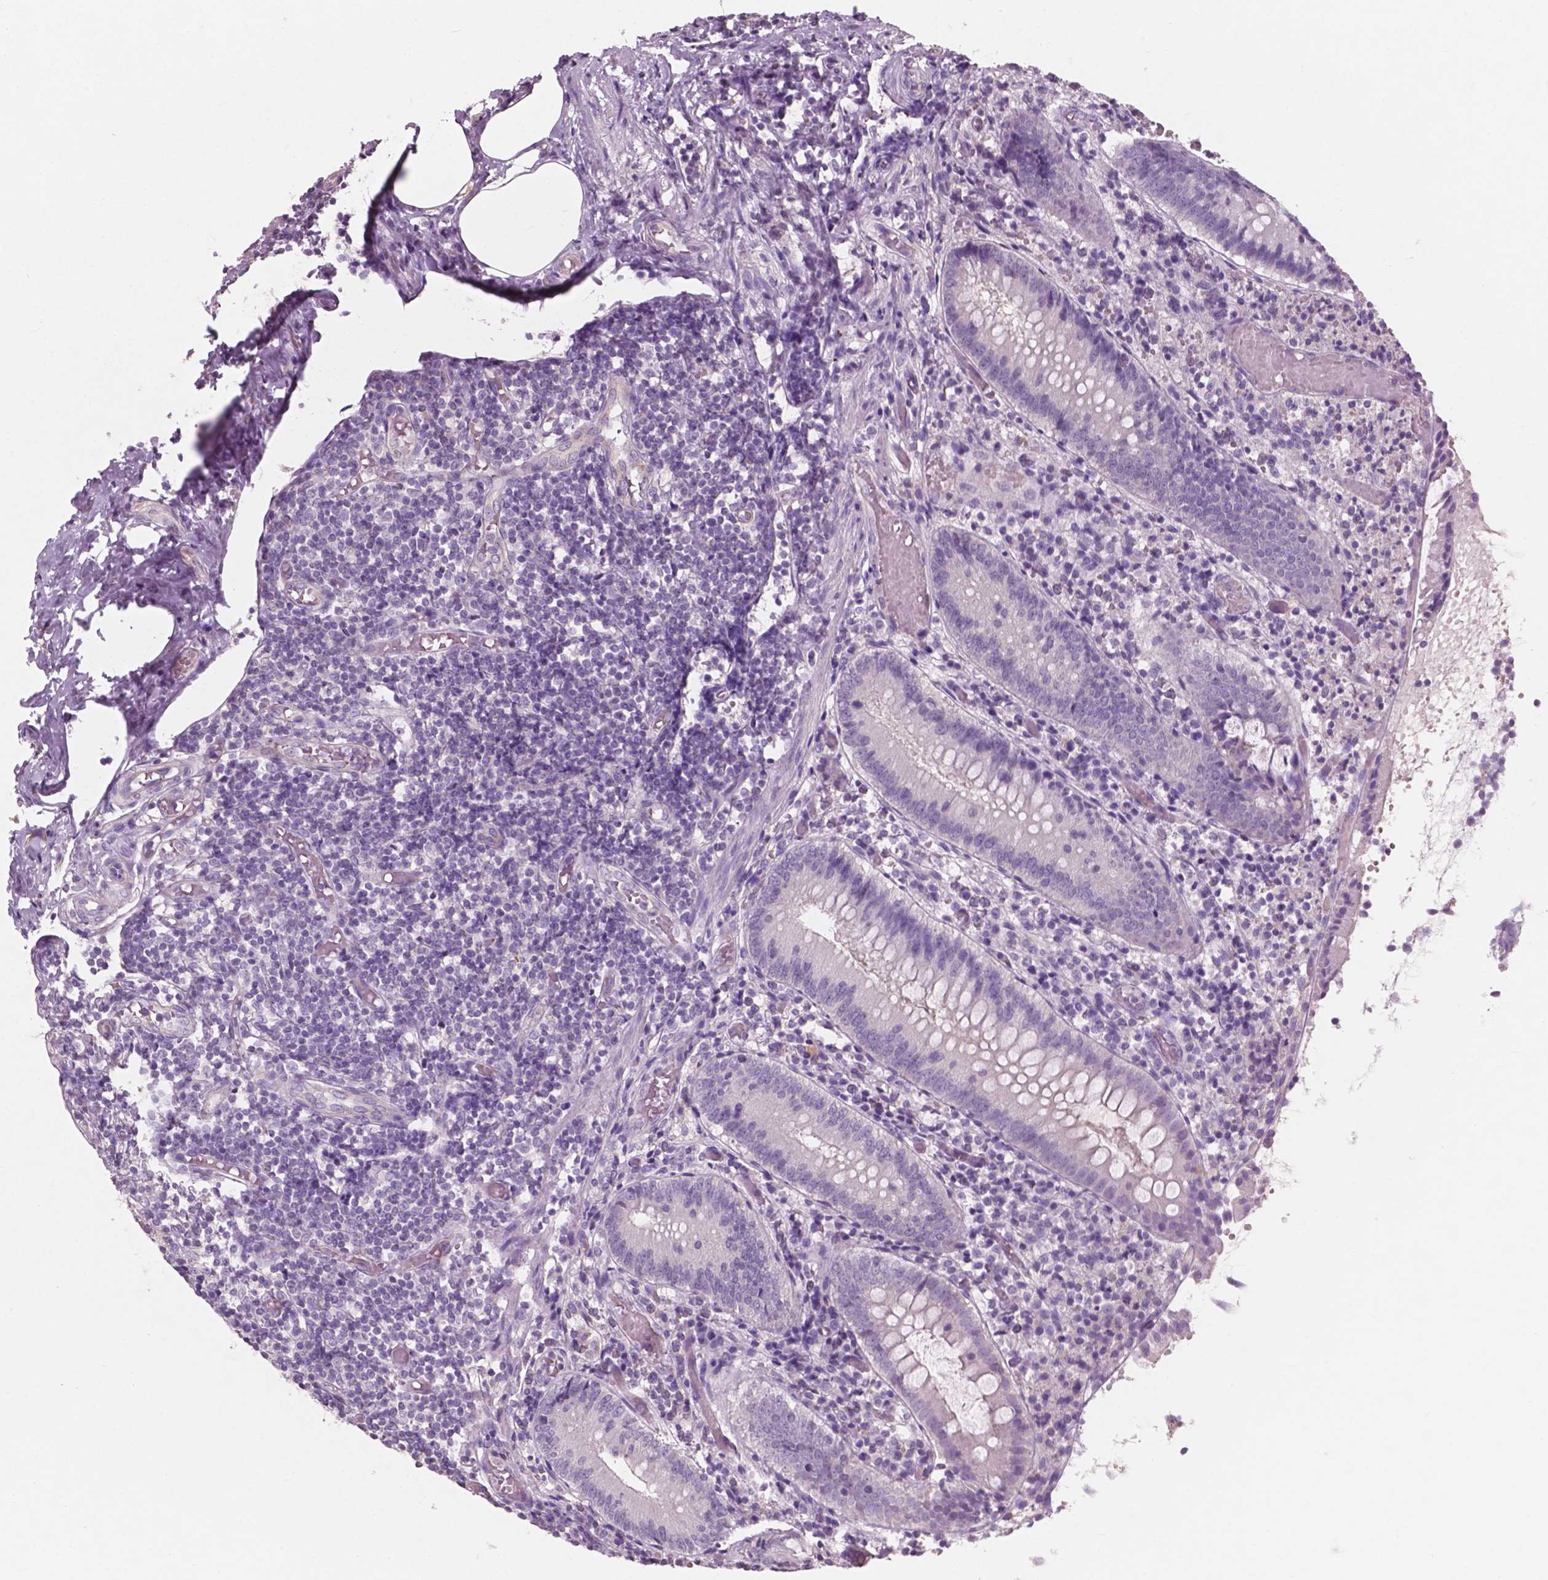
{"staining": {"intensity": "negative", "quantity": "none", "location": "none"}, "tissue": "appendix", "cell_type": "Glandular cells", "image_type": "normal", "snomed": [{"axis": "morphology", "description": "Normal tissue, NOS"}, {"axis": "topography", "description": "Appendix"}], "caption": "Immunohistochemistry (IHC) micrograph of normal human appendix stained for a protein (brown), which reveals no staining in glandular cells. (Brightfield microscopy of DAB IHC at high magnification).", "gene": "AWAT1", "patient": {"sex": "female", "age": 32}}